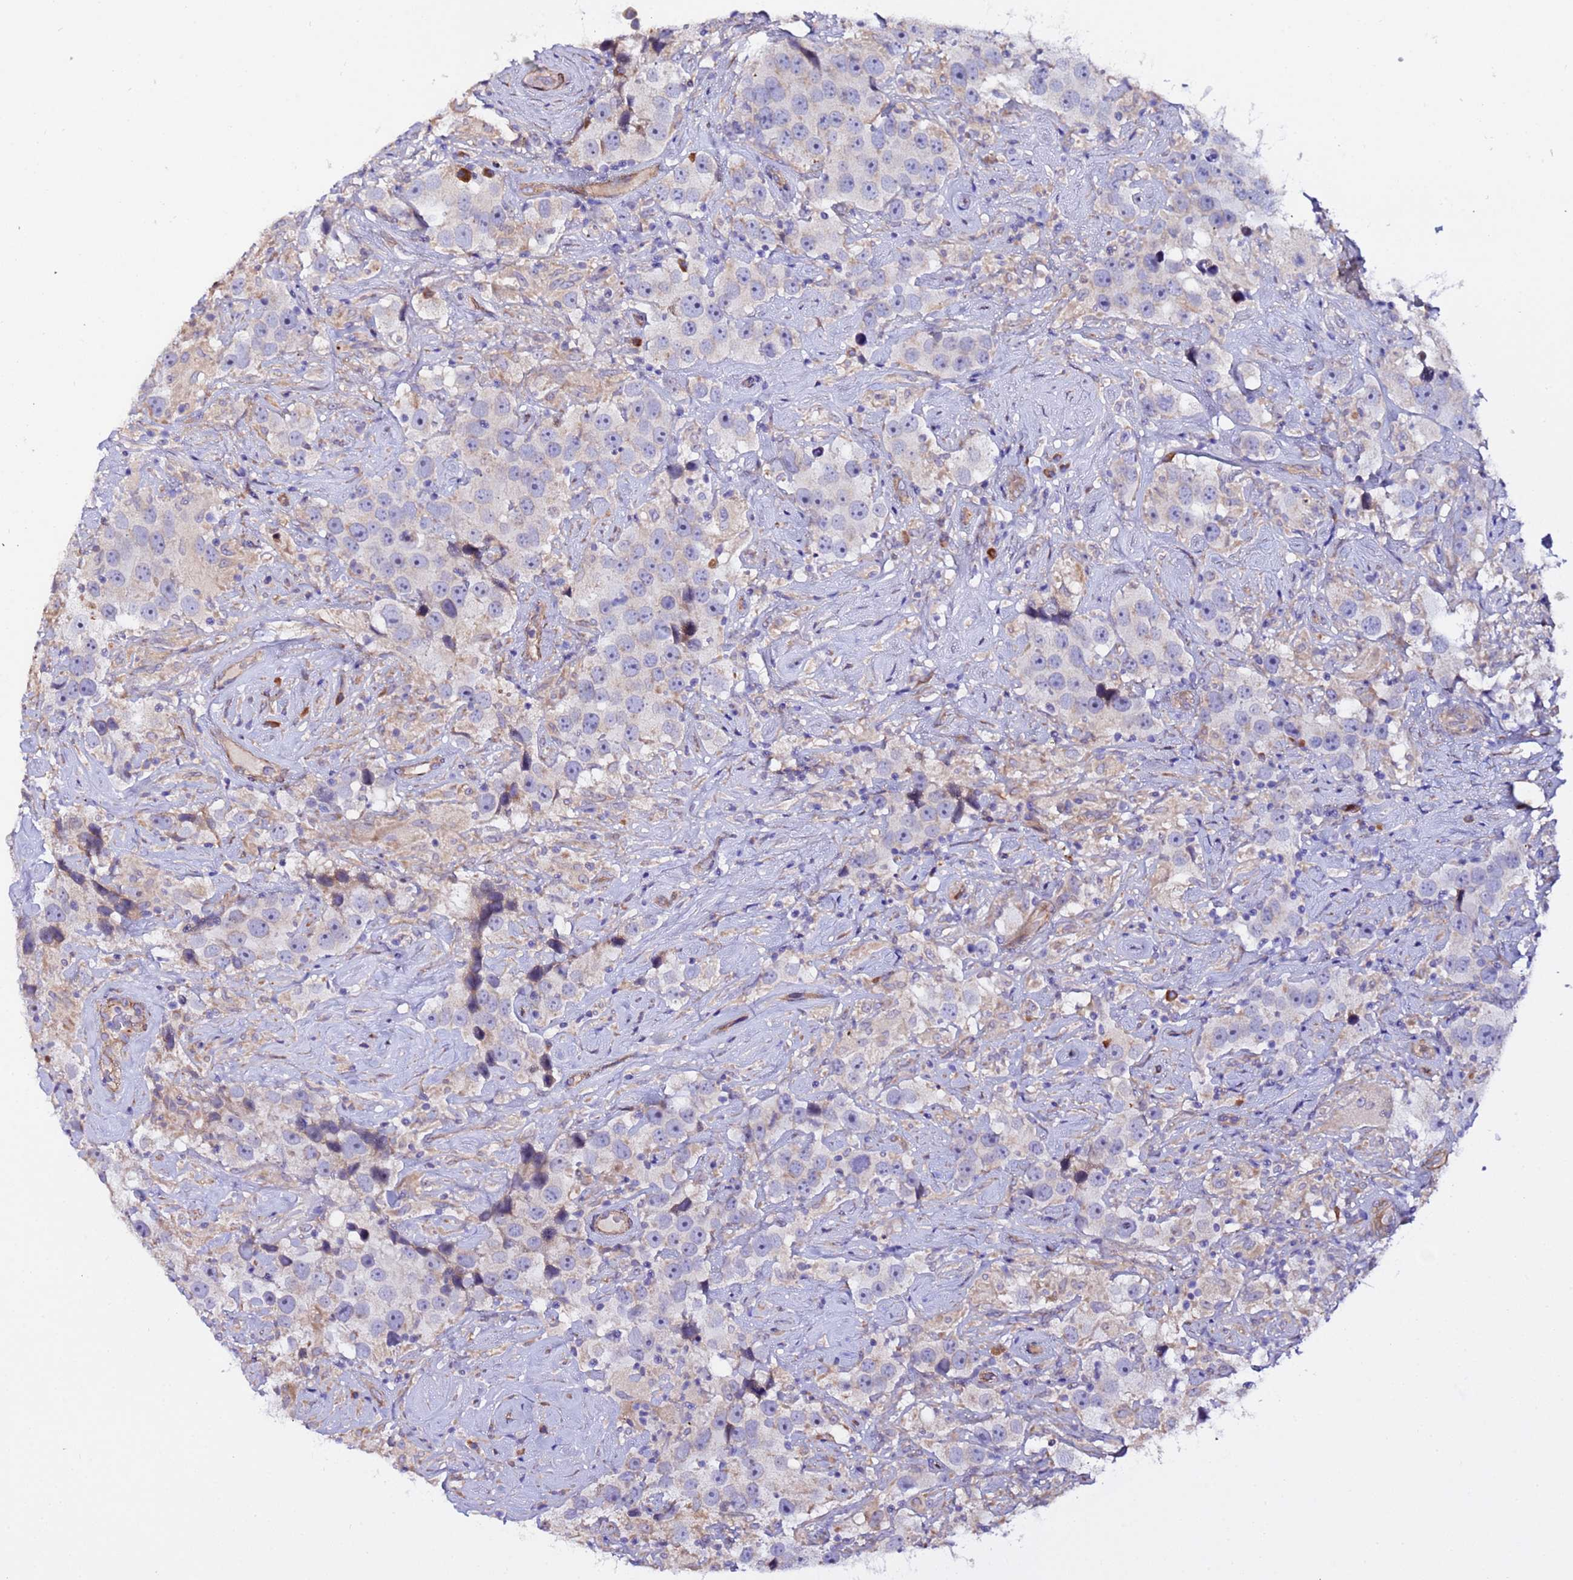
{"staining": {"intensity": "weak", "quantity": "<25%", "location": "cytoplasmic/membranous"}, "tissue": "testis cancer", "cell_type": "Tumor cells", "image_type": "cancer", "snomed": [{"axis": "morphology", "description": "Seminoma, NOS"}, {"axis": "topography", "description": "Testis"}], "caption": "This is an IHC photomicrograph of human testis seminoma. There is no positivity in tumor cells.", "gene": "JRKL", "patient": {"sex": "male", "age": 49}}